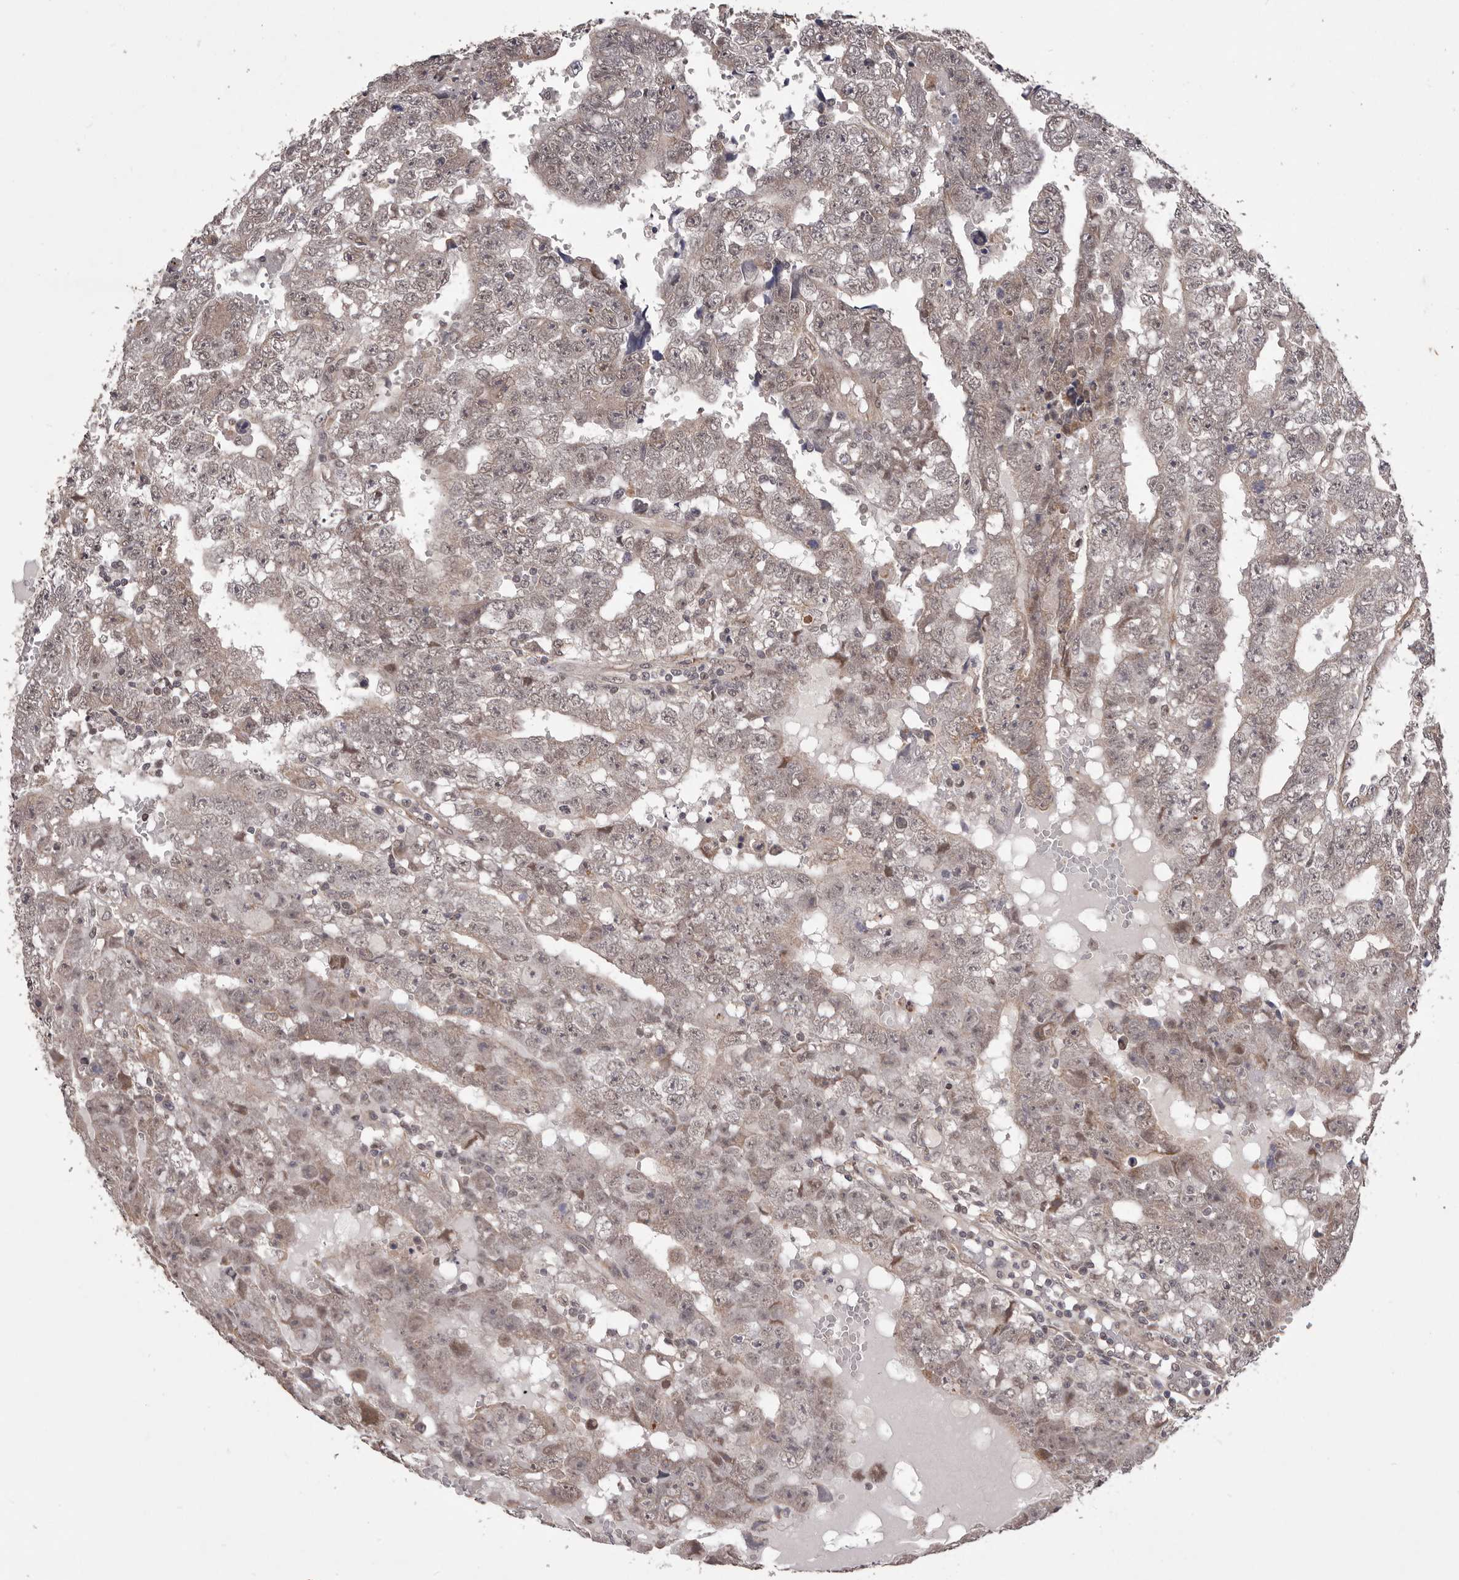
{"staining": {"intensity": "weak", "quantity": "25%-75%", "location": "cytoplasmic/membranous"}, "tissue": "testis cancer", "cell_type": "Tumor cells", "image_type": "cancer", "snomed": [{"axis": "morphology", "description": "Carcinoma, Embryonal, NOS"}, {"axis": "topography", "description": "Testis"}], "caption": "A brown stain shows weak cytoplasmic/membranous positivity of a protein in testis embryonal carcinoma tumor cells.", "gene": "CELF3", "patient": {"sex": "male", "age": 25}}